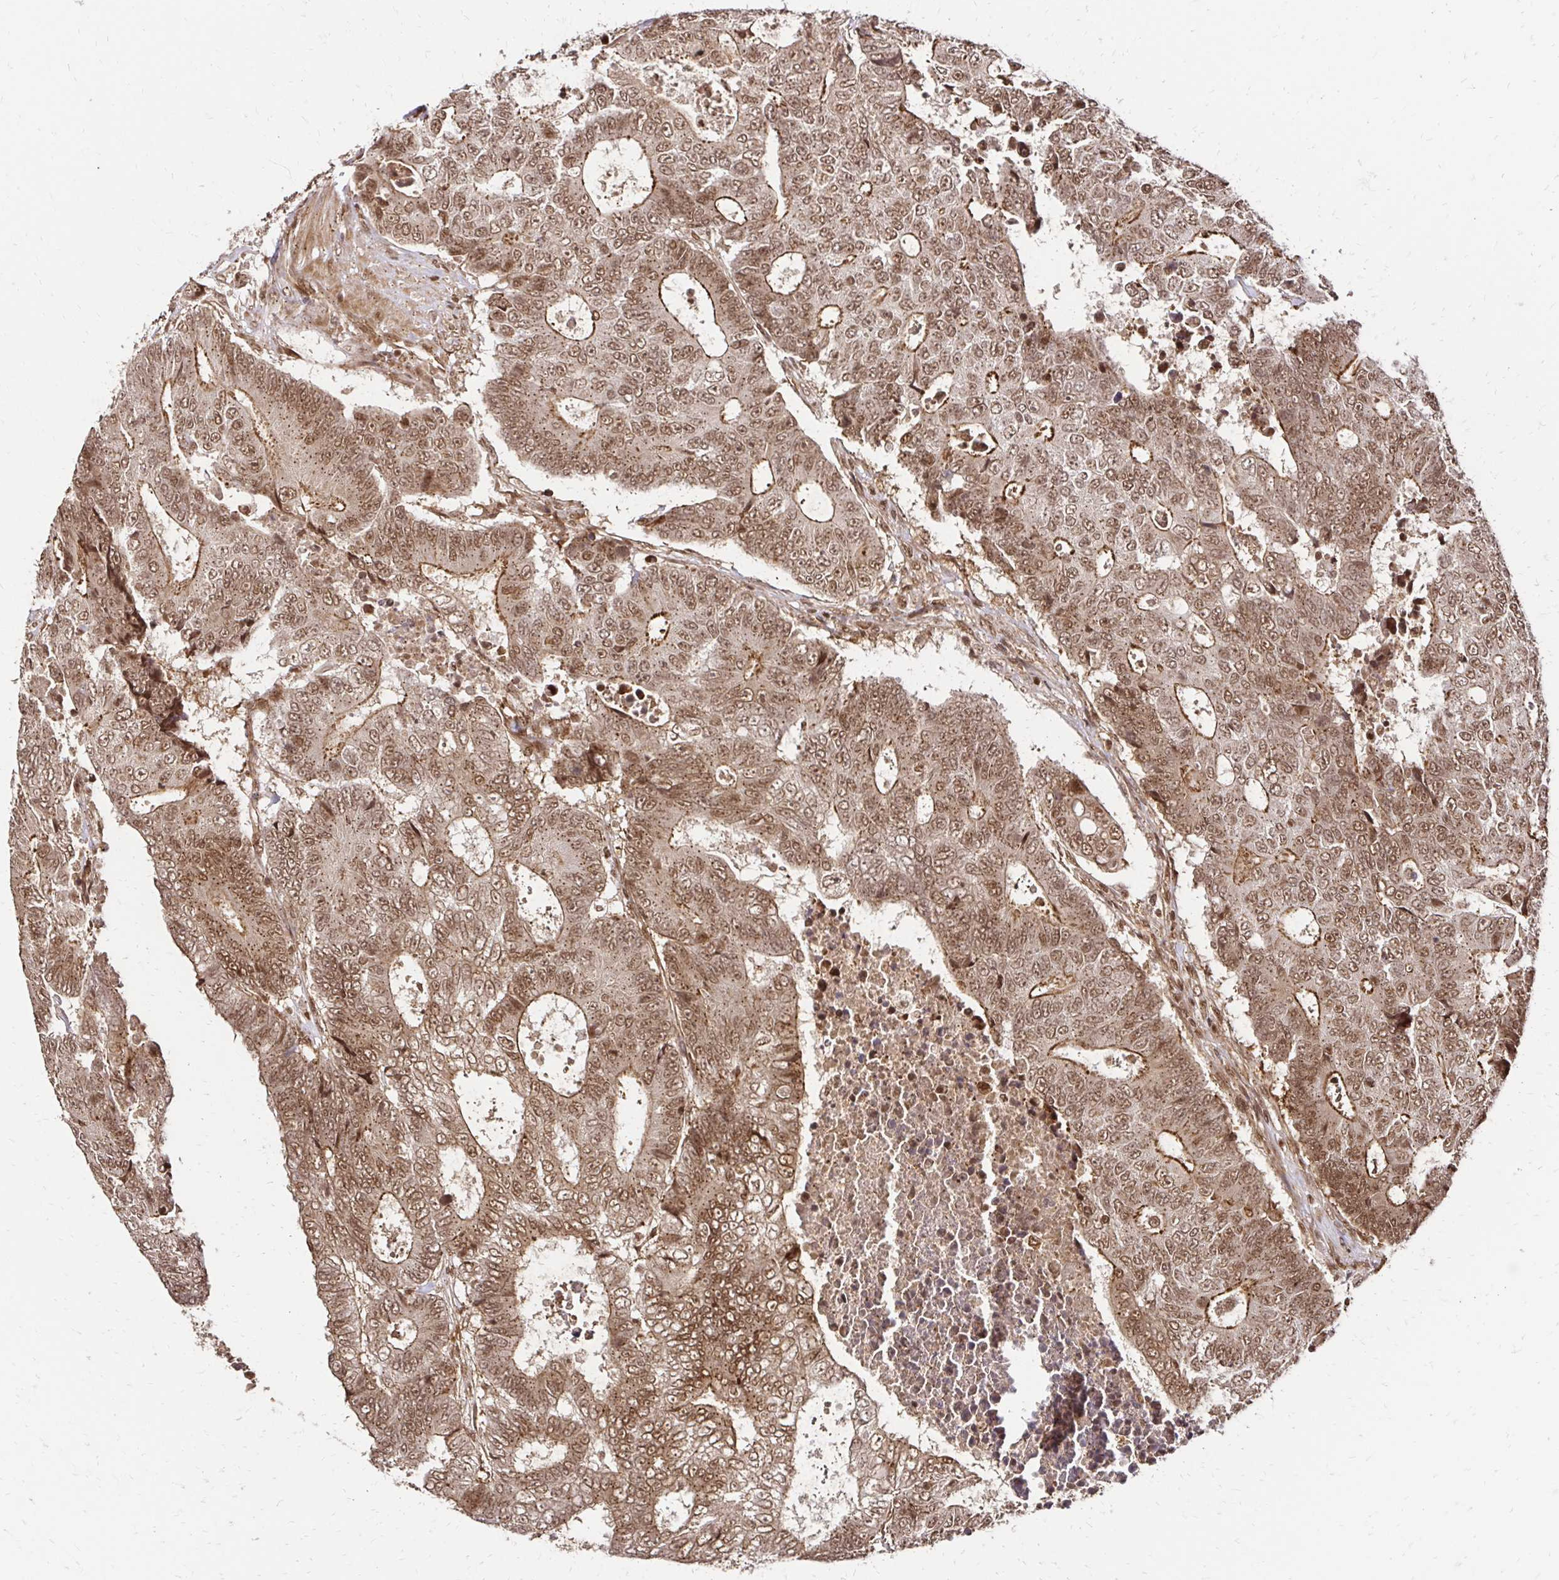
{"staining": {"intensity": "moderate", "quantity": ">75%", "location": "cytoplasmic/membranous,nuclear"}, "tissue": "colorectal cancer", "cell_type": "Tumor cells", "image_type": "cancer", "snomed": [{"axis": "morphology", "description": "Adenocarcinoma, NOS"}, {"axis": "topography", "description": "Colon"}], "caption": "Colorectal cancer stained for a protein (brown) reveals moderate cytoplasmic/membranous and nuclear positive staining in about >75% of tumor cells.", "gene": "GLYR1", "patient": {"sex": "female", "age": 48}}